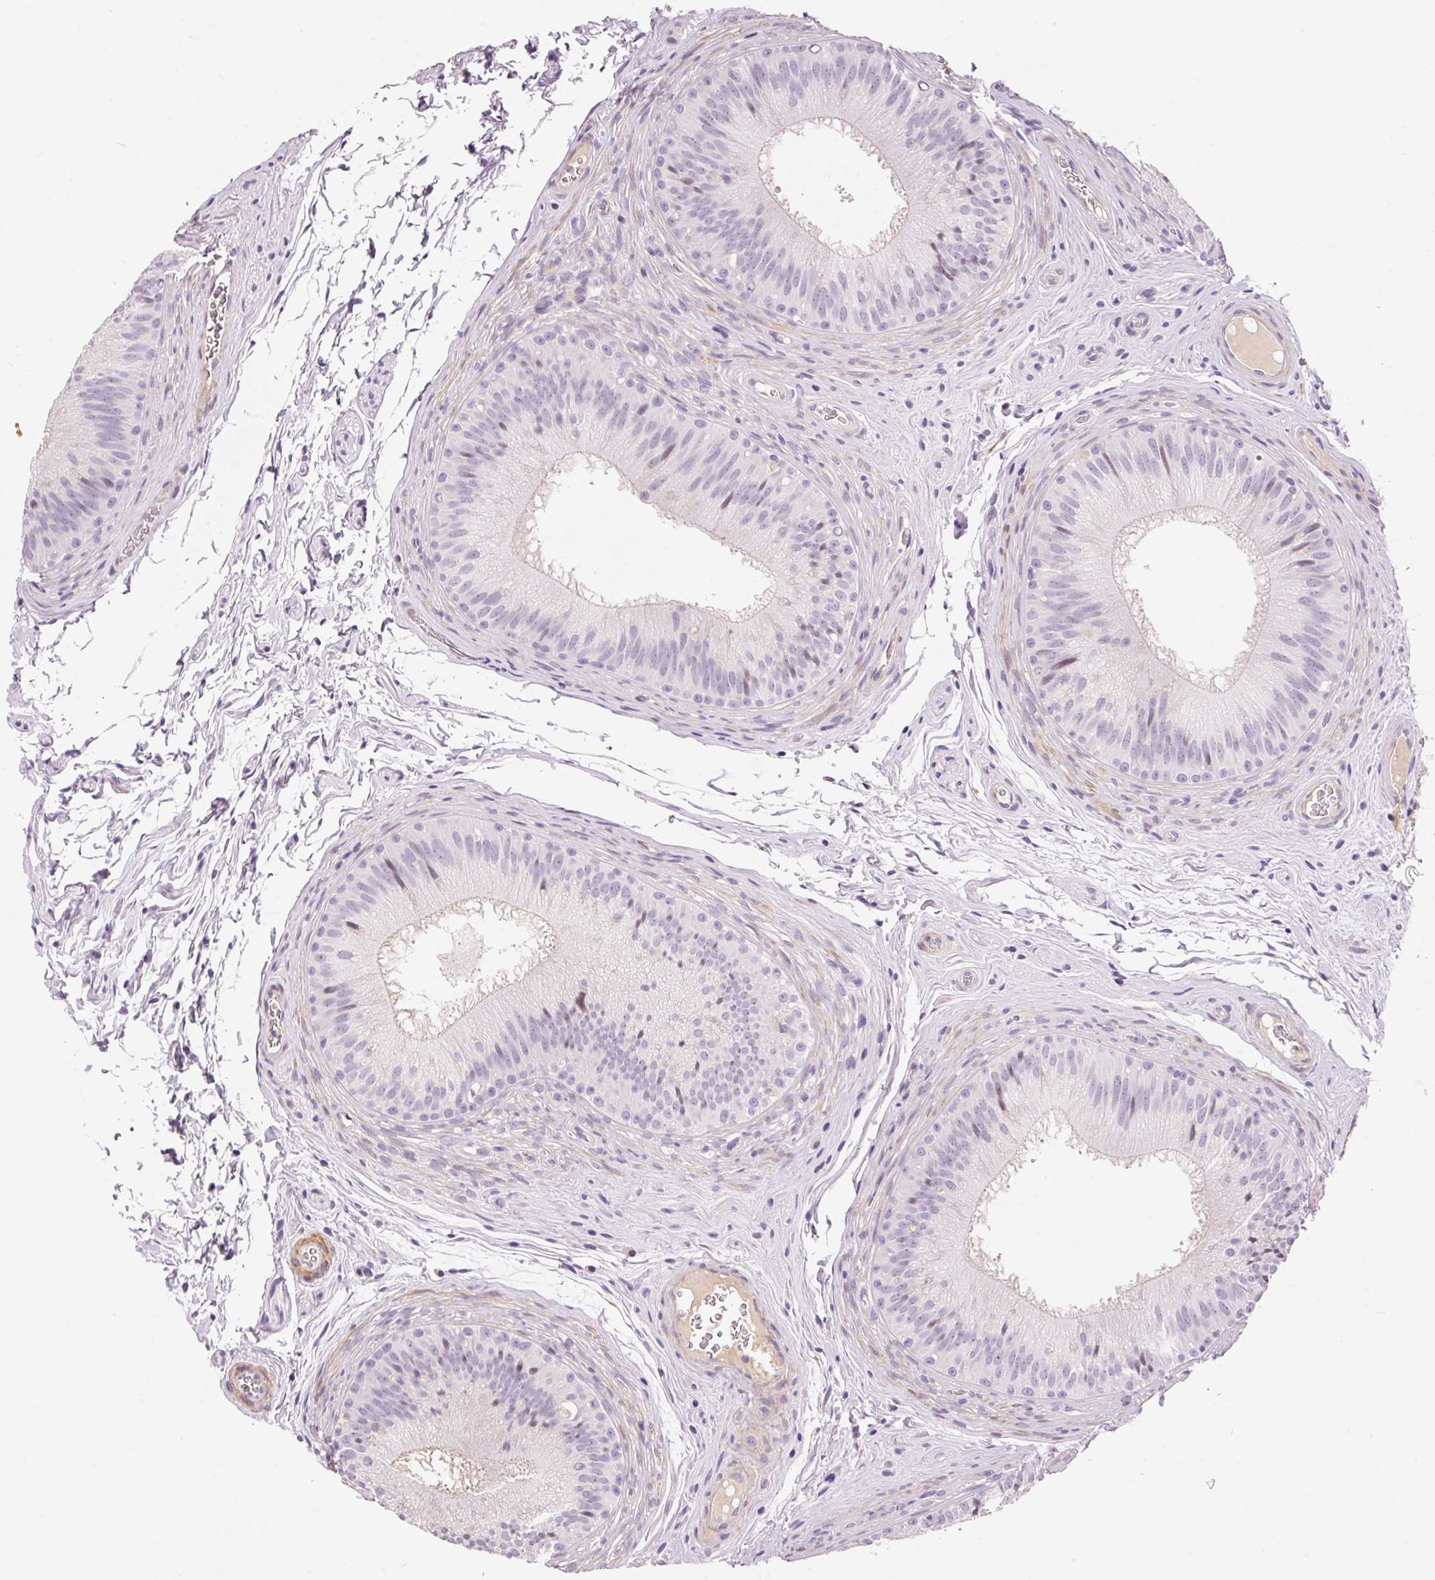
{"staining": {"intensity": "negative", "quantity": "none", "location": "none"}, "tissue": "epididymis", "cell_type": "Glandular cells", "image_type": "normal", "snomed": [{"axis": "morphology", "description": "Normal tissue, NOS"}, {"axis": "topography", "description": "Epididymis"}], "caption": "A photomicrograph of epididymis stained for a protein shows no brown staining in glandular cells.", "gene": "HNF1A", "patient": {"sex": "male", "age": 24}}